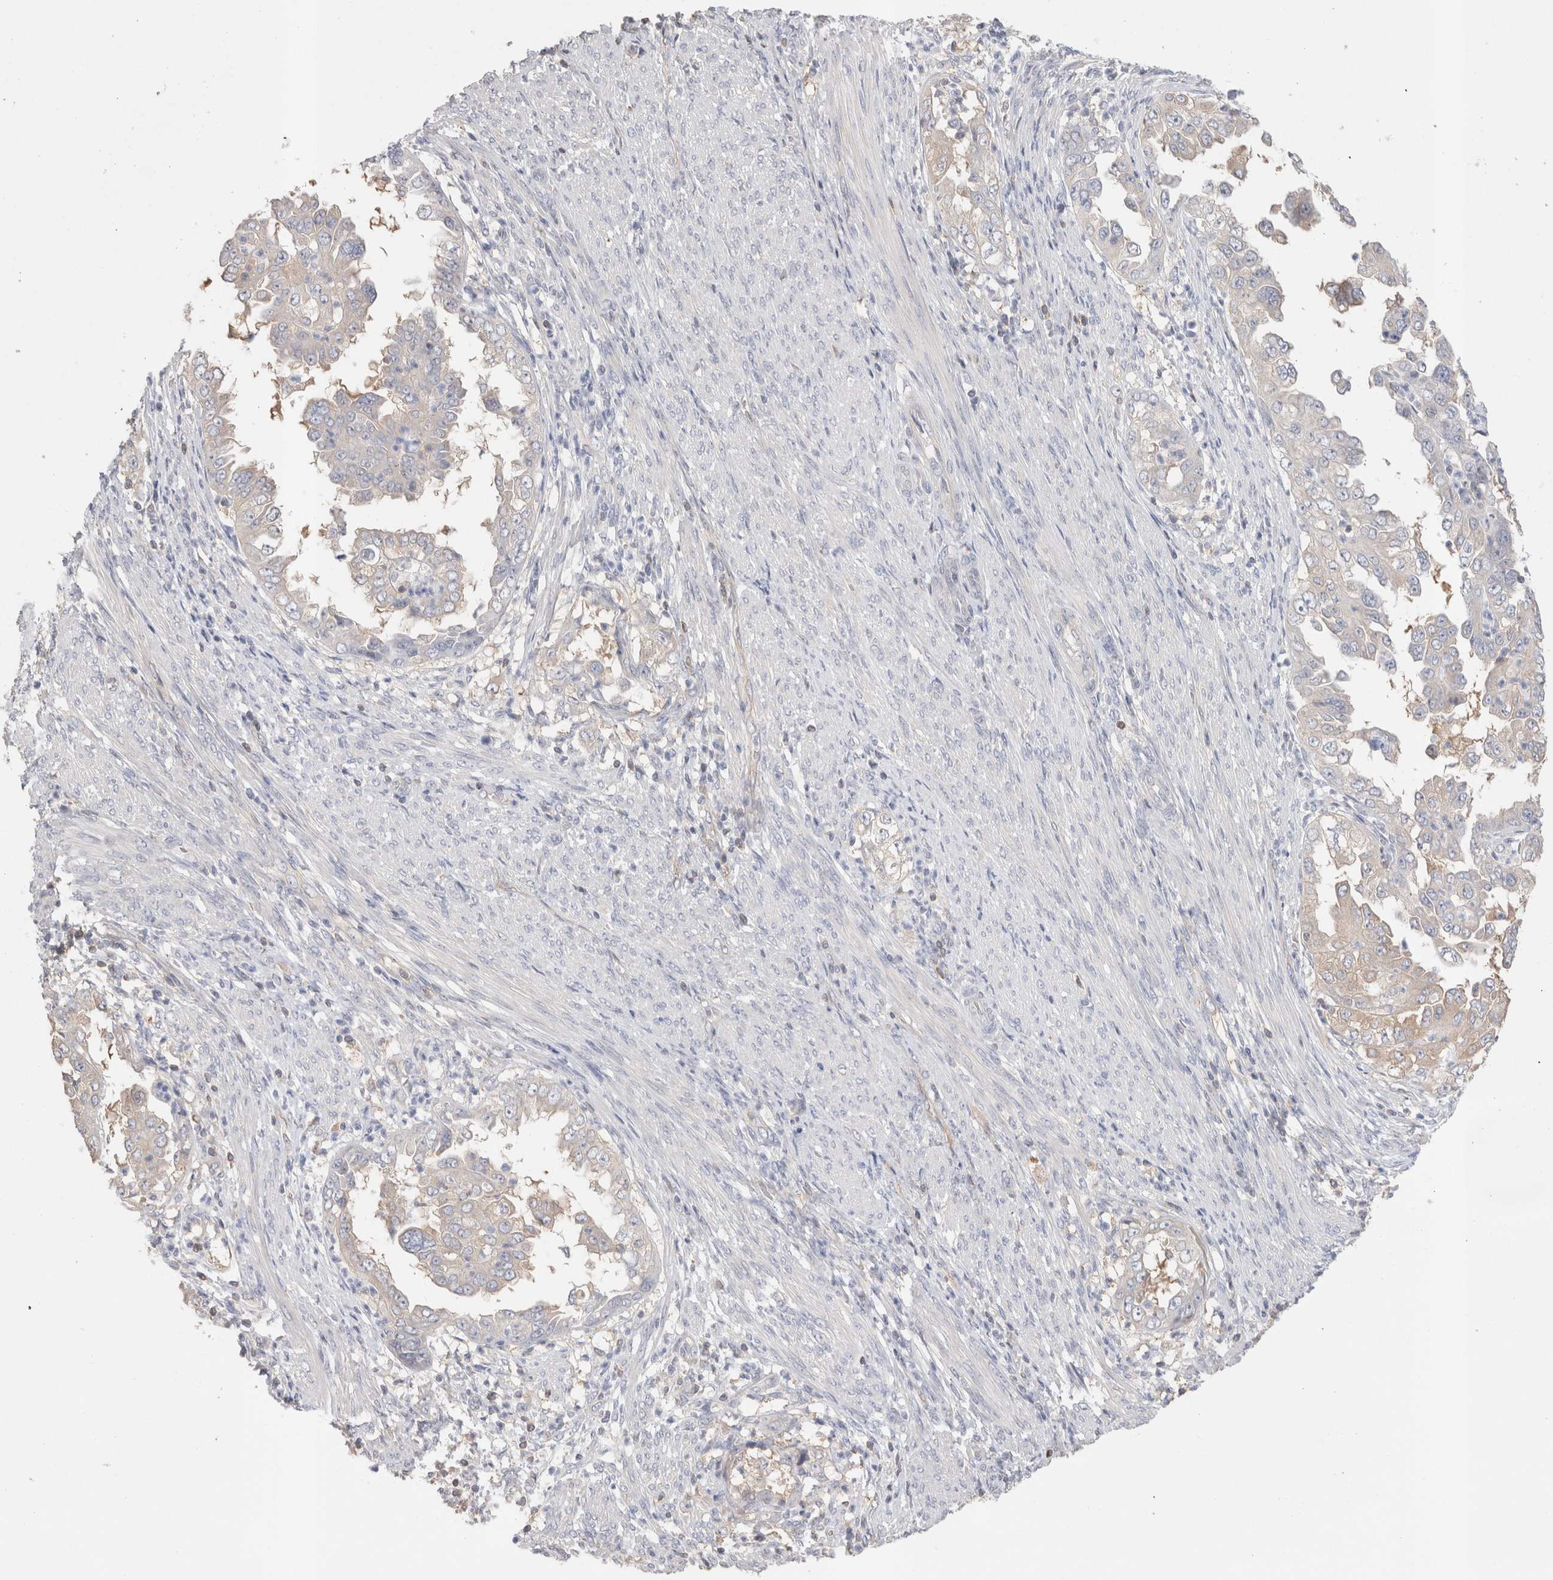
{"staining": {"intensity": "negative", "quantity": "none", "location": "none"}, "tissue": "endometrial cancer", "cell_type": "Tumor cells", "image_type": "cancer", "snomed": [{"axis": "morphology", "description": "Adenocarcinoma, NOS"}, {"axis": "topography", "description": "Endometrium"}], "caption": "Human endometrial adenocarcinoma stained for a protein using immunohistochemistry demonstrates no staining in tumor cells.", "gene": "CAPN2", "patient": {"sex": "female", "age": 85}}